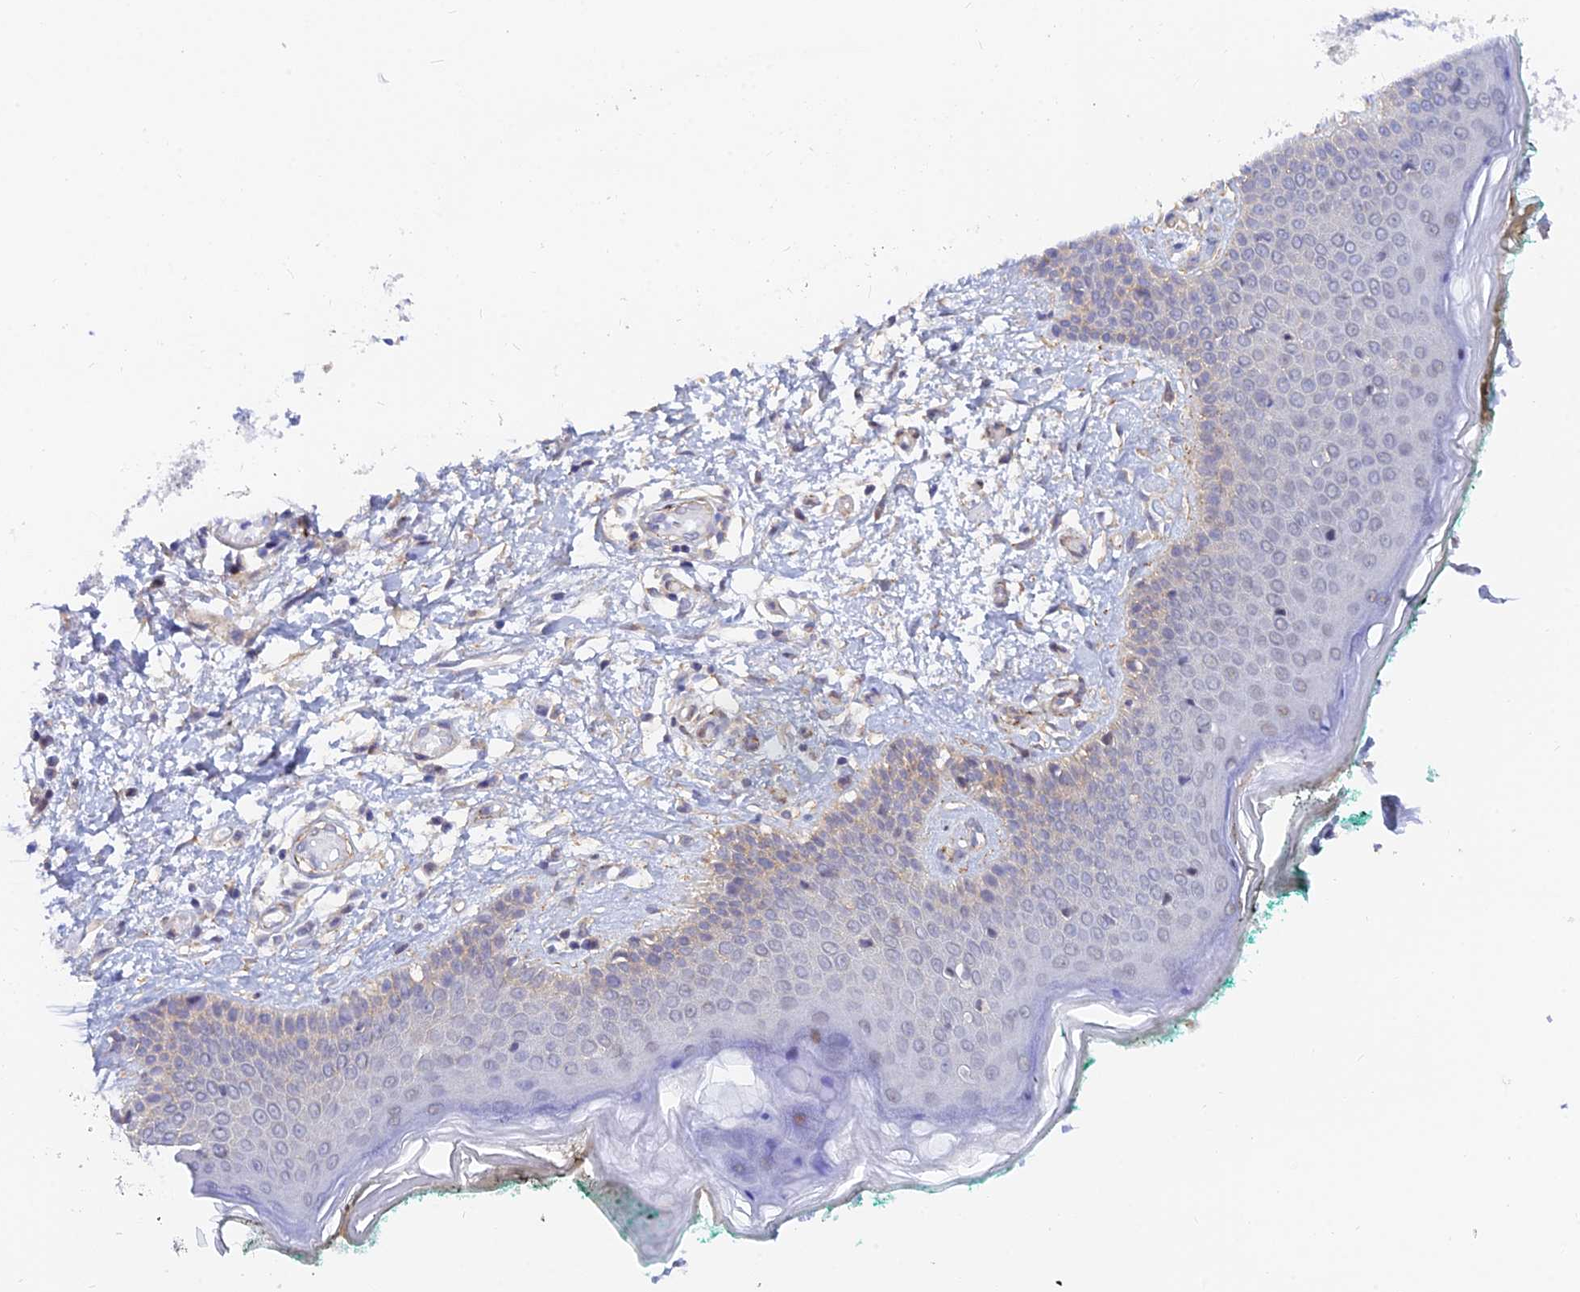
{"staining": {"intensity": "weak", "quantity": ">75%", "location": "cytoplasmic/membranous"}, "tissue": "skin", "cell_type": "Fibroblasts", "image_type": "normal", "snomed": [{"axis": "morphology", "description": "Normal tissue, NOS"}, {"axis": "morphology", "description": "Malignant melanoma, NOS"}, {"axis": "topography", "description": "Skin"}], "caption": "A photomicrograph of human skin stained for a protein exhibits weak cytoplasmic/membranous brown staining in fibroblasts.", "gene": "VSTM2L", "patient": {"sex": "male", "age": 62}}